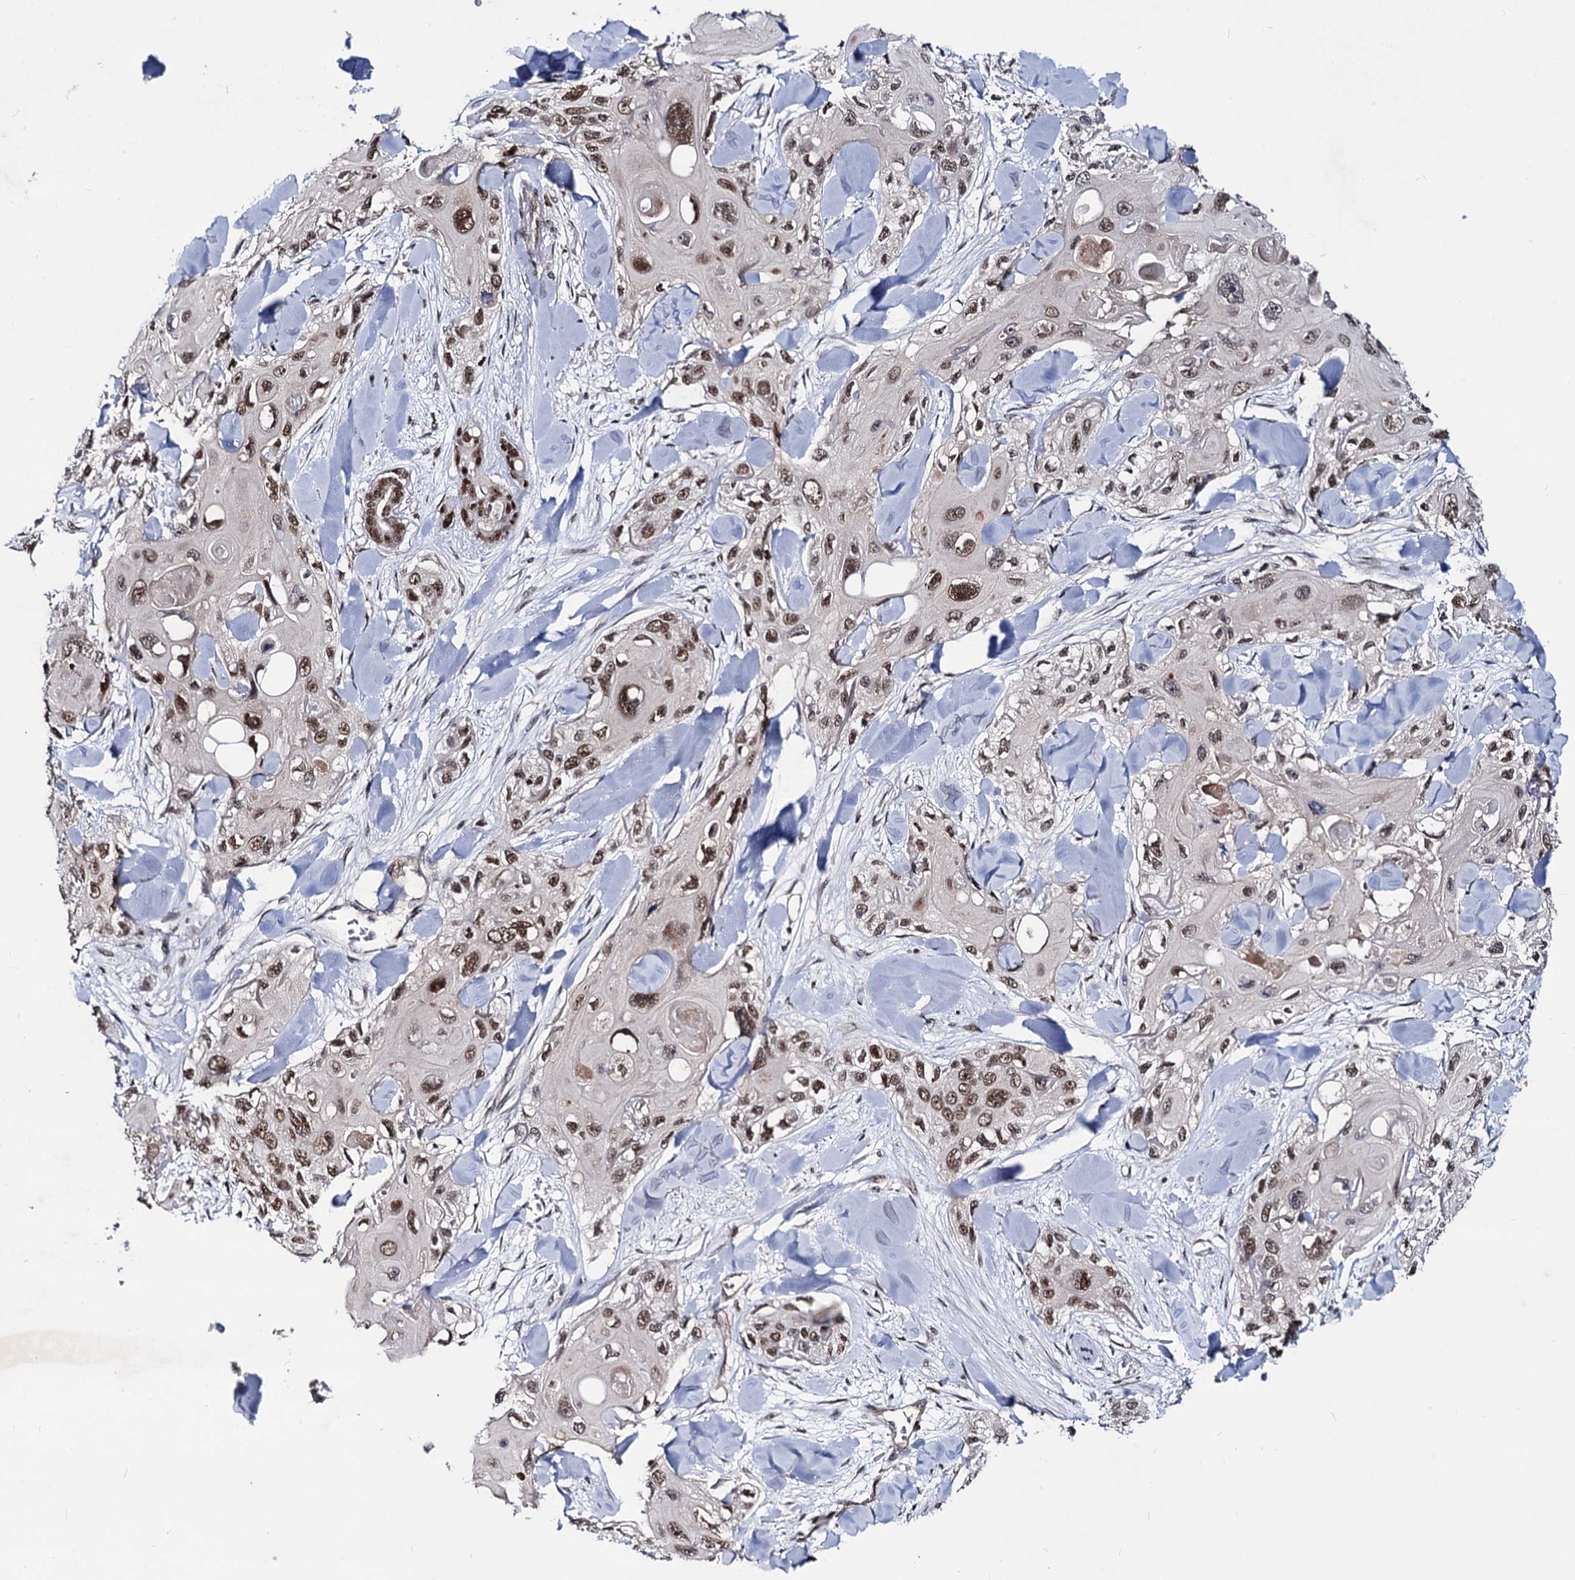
{"staining": {"intensity": "moderate", "quantity": ">75%", "location": "nuclear"}, "tissue": "skin cancer", "cell_type": "Tumor cells", "image_type": "cancer", "snomed": [{"axis": "morphology", "description": "Normal tissue, NOS"}, {"axis": "morphology", "description": "Squamous cell carcinoma, NOS"}, {"axis": "topography", "description": "Skin"}], "caption": "Immunohistochemistry (IHC) of skin squamous cell carcinoma demonstrates medium levels of moderate nuclear staining in approximately >75% of tumor cells. (IHC, brightfield microscopy, high magnification).", "gene": "GALNT11", "patient": {"sex": "male", "age": 72}}